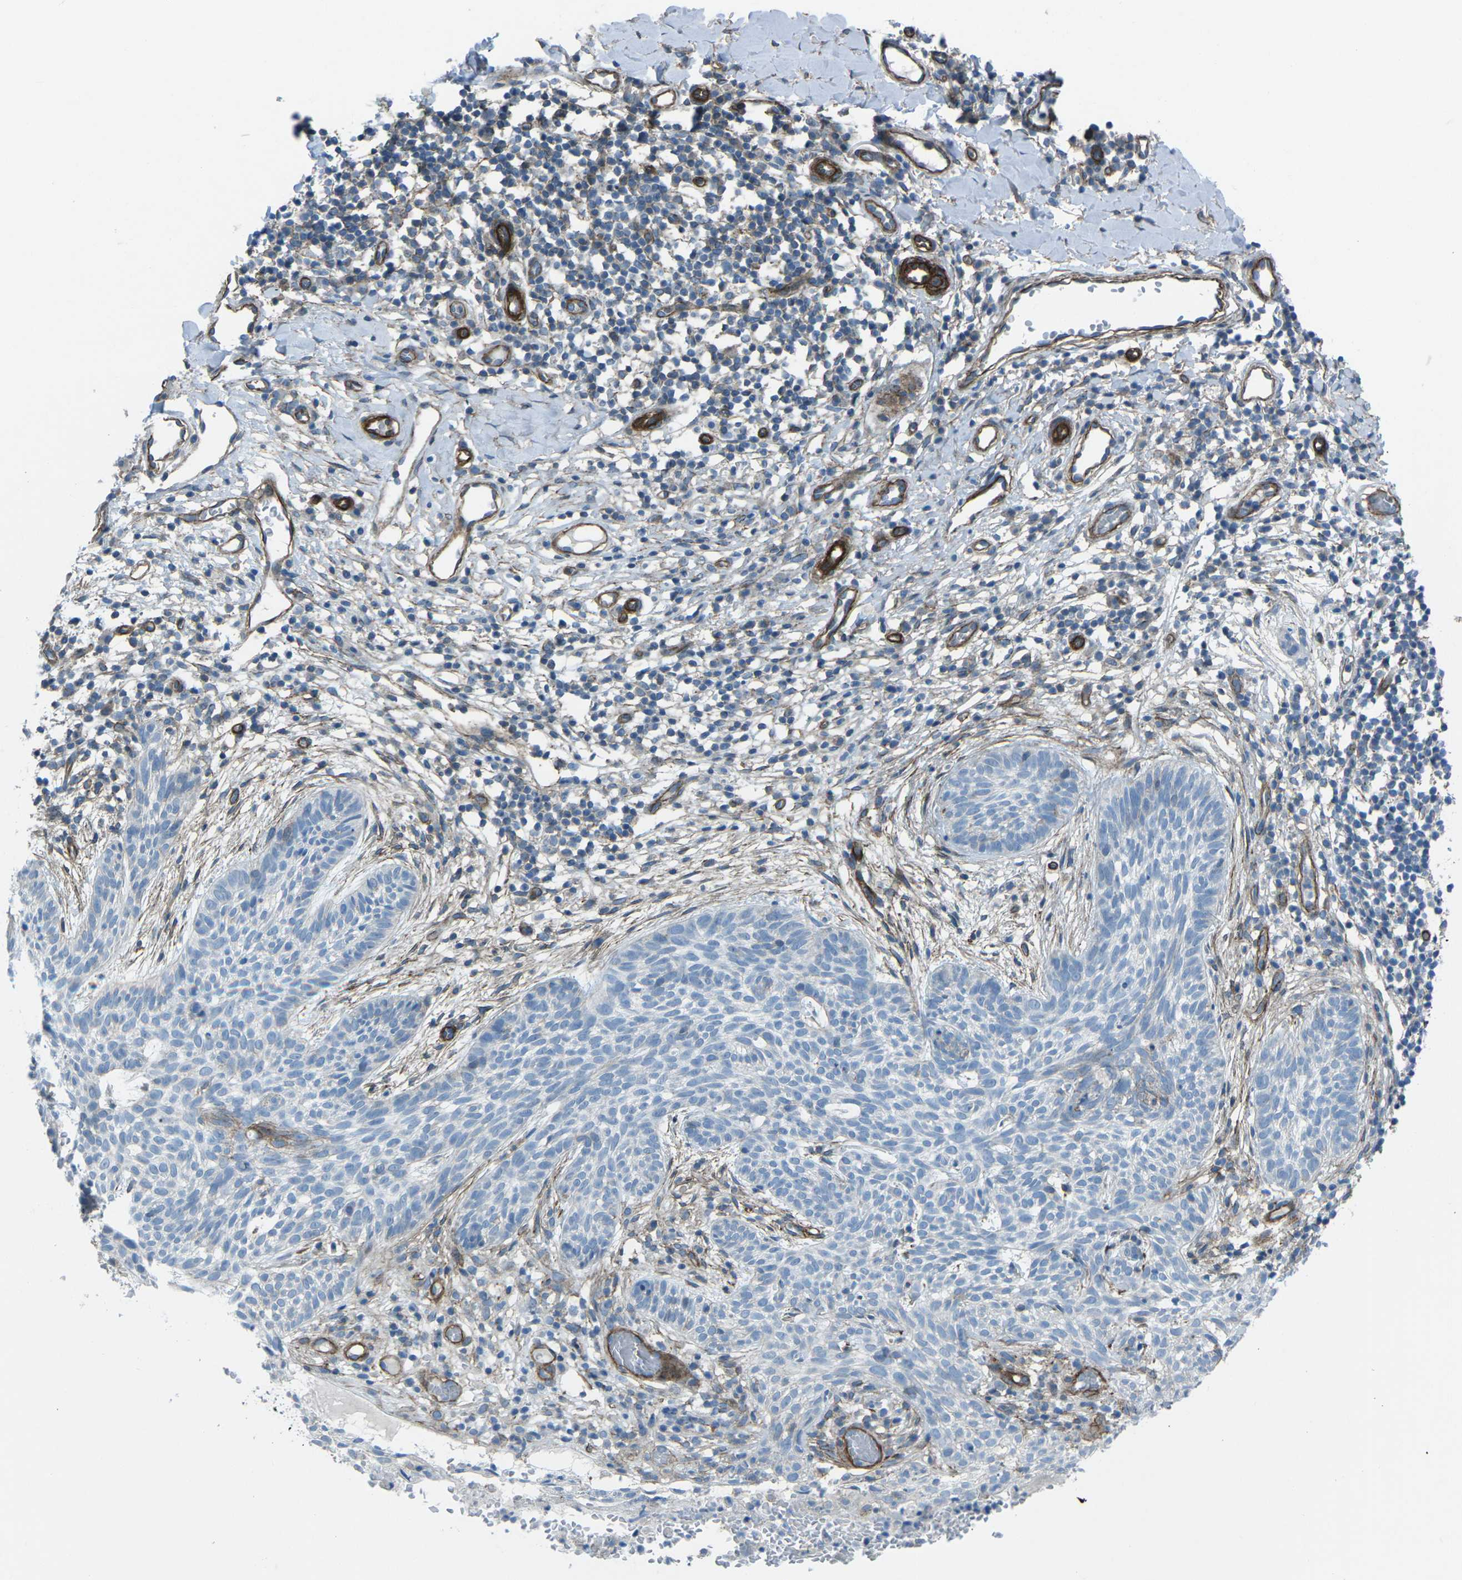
{"staining": {"intensity": "negative", "quantity": "none", "location": "none"}, "tissue": "skin cancer", "cell_type": "Tumor cells", "image_type": "cancer", "snomed": [{"axis": "morphology", "description": "Basal cell carcinoma"}, {"axis": "topography", "description": "Skin"}], "caption": "The micrograph reveals no staining of tumor cells in skin cancer.", "gene": "UTRN", "patient": {"sex": "female", "age": 59}}